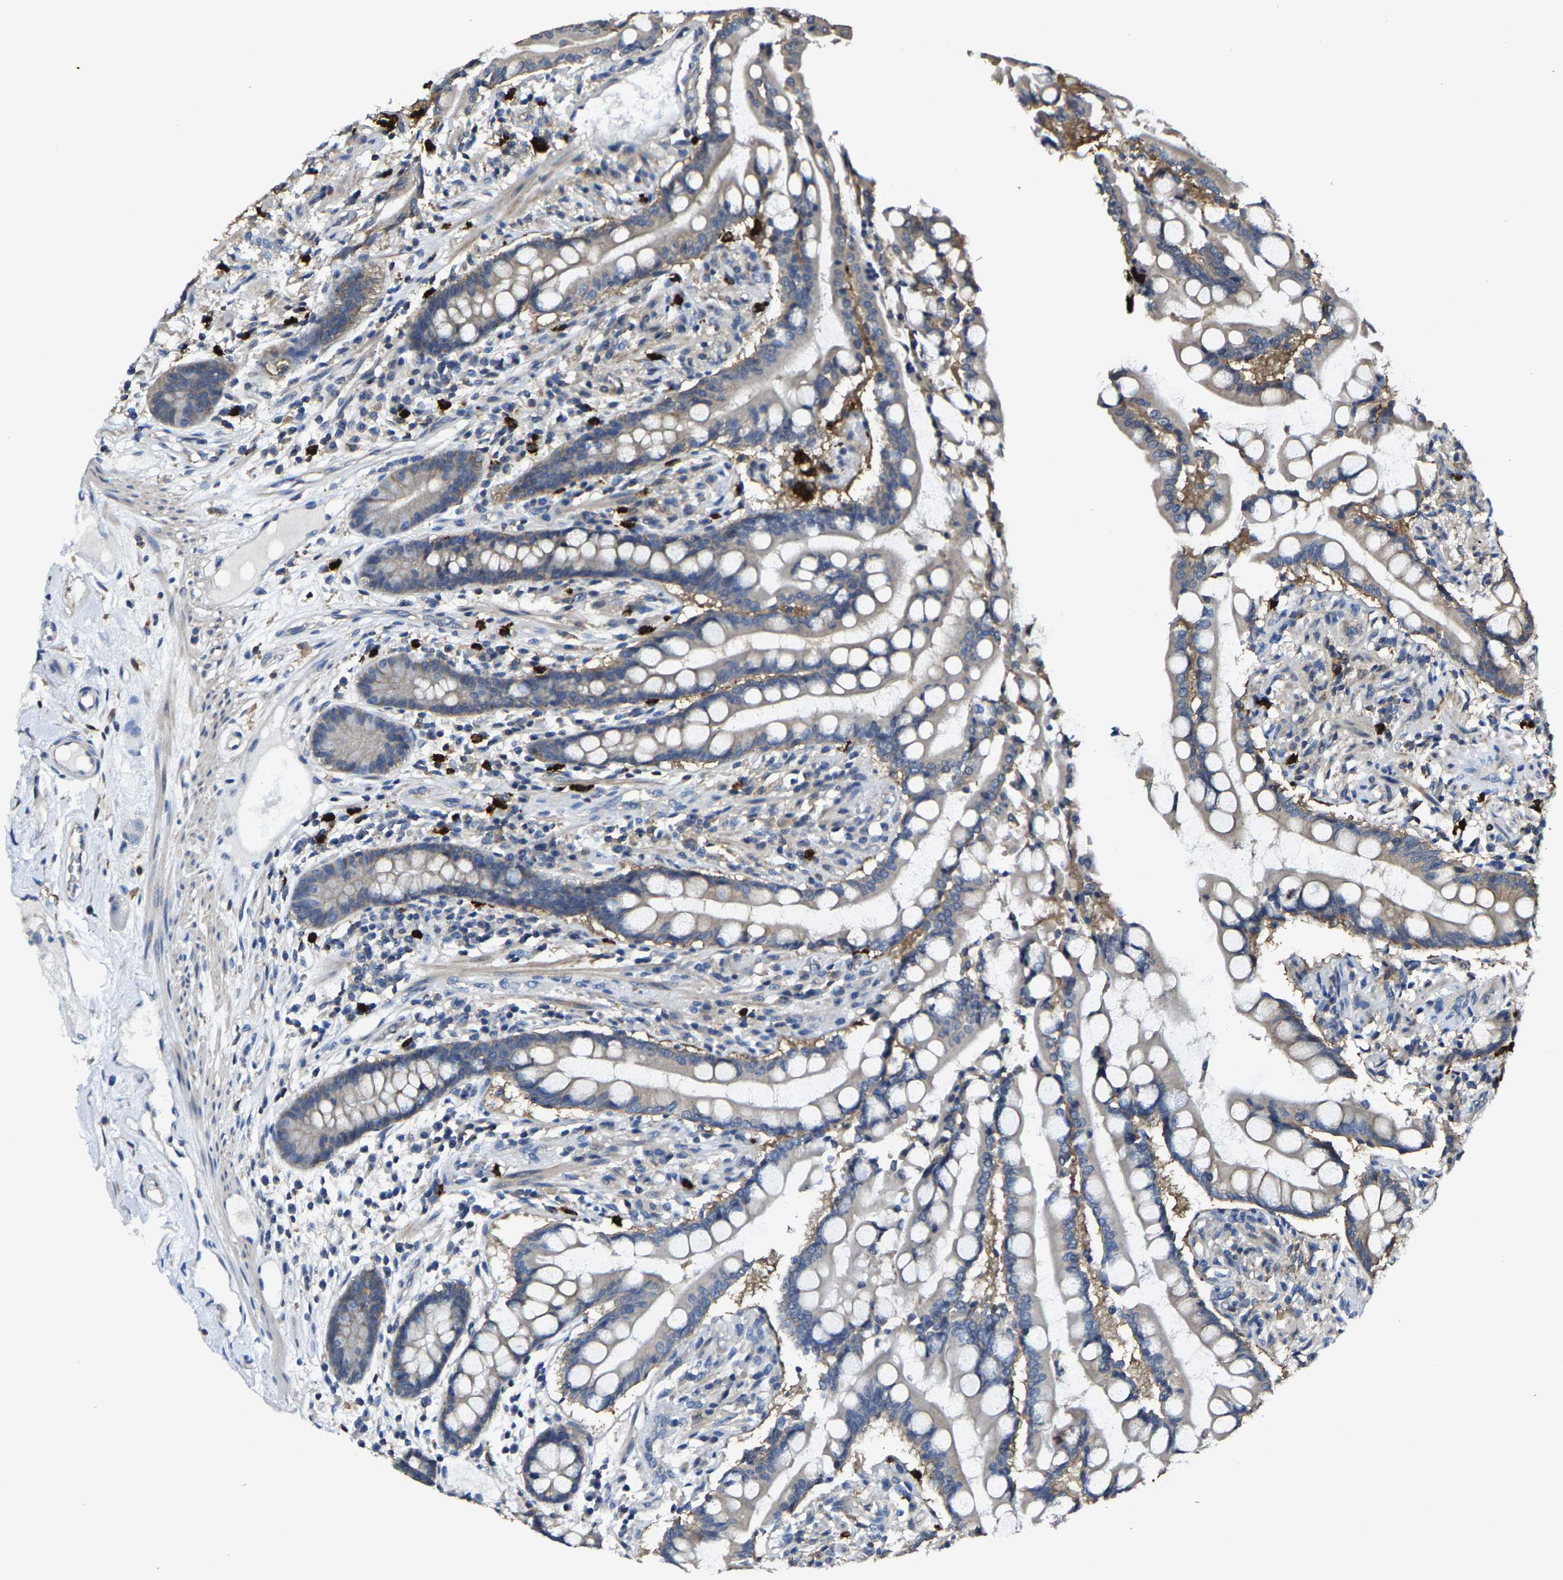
{"staining": {"intensity": "negative", "quantity": "none", "location": "none"}, "tissue": "colon", "cell_type": "Endothelial cells", "image_type": "normal", "snomed": [{"axis": "morphology", "description": "Normal tissue, NOS"}, {"axis": "topography", "description": "Colon"}], "caption": "This is a photomicrograph of immunohistochemistry (IHC) staining of normal colon, which shows no positivity in endothelial cells.", "gene": "TRAF6", "patient": {"sex": "male", "age": 73}}